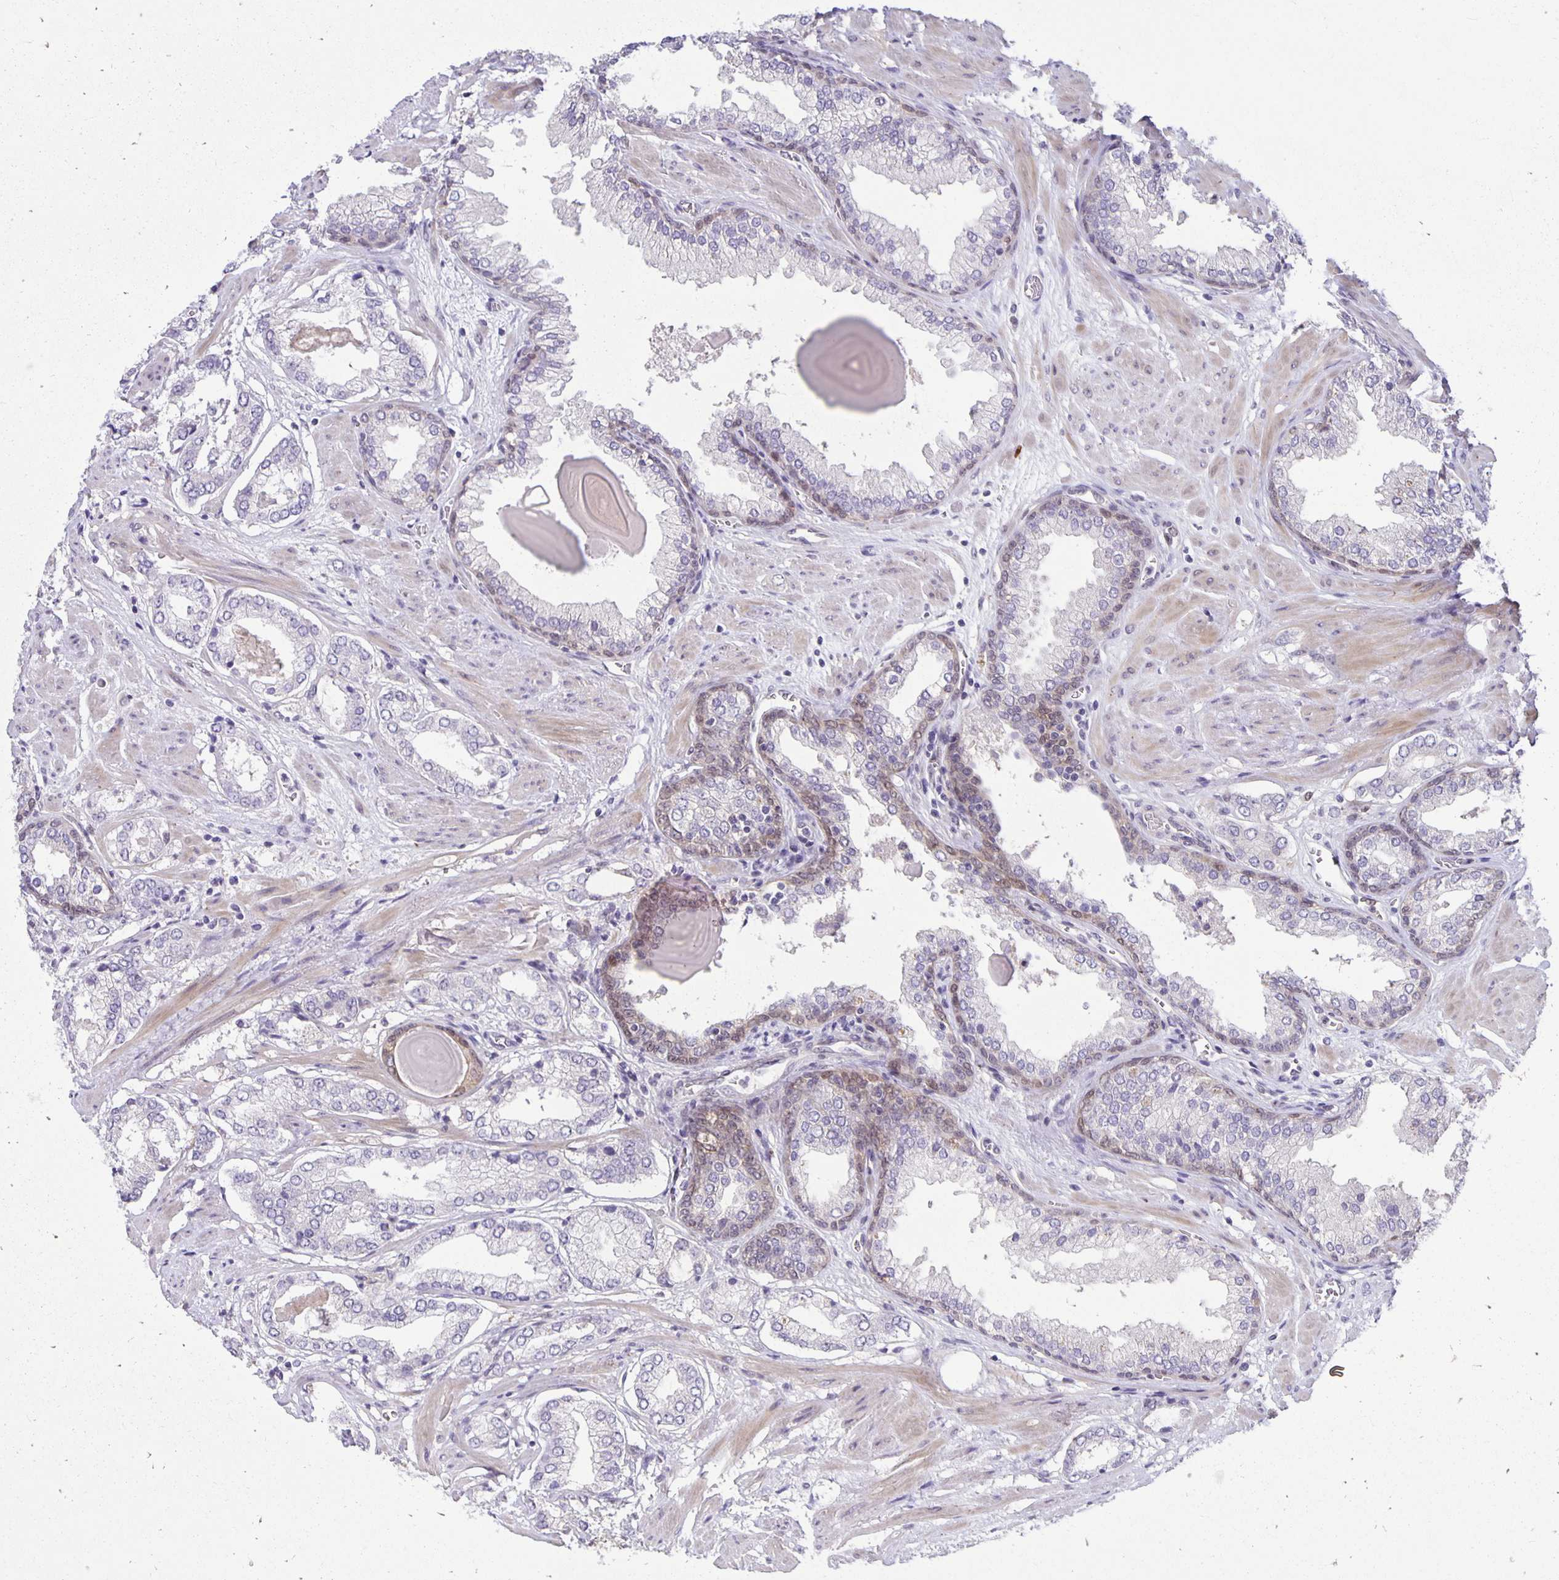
{"staining": {"intensity": "negative", "quantity": "none", "location": "none"}, "tissue": "prostate cancer", "cell_type": "Tumor cells", "image_type": "cancer", "snomed": [{"axis": "morphology", "description": "Adenocarcinoma, Low grade"}, {"axis": "topography", "description": "Prostate"}], "caption": "This is an IHC micrograph of prostate adenocarcinoma (low-grade). There is no expression in tumor cells.", "gene": "TAX1BP3", "patient": {"sex": "male", "age": 64}}